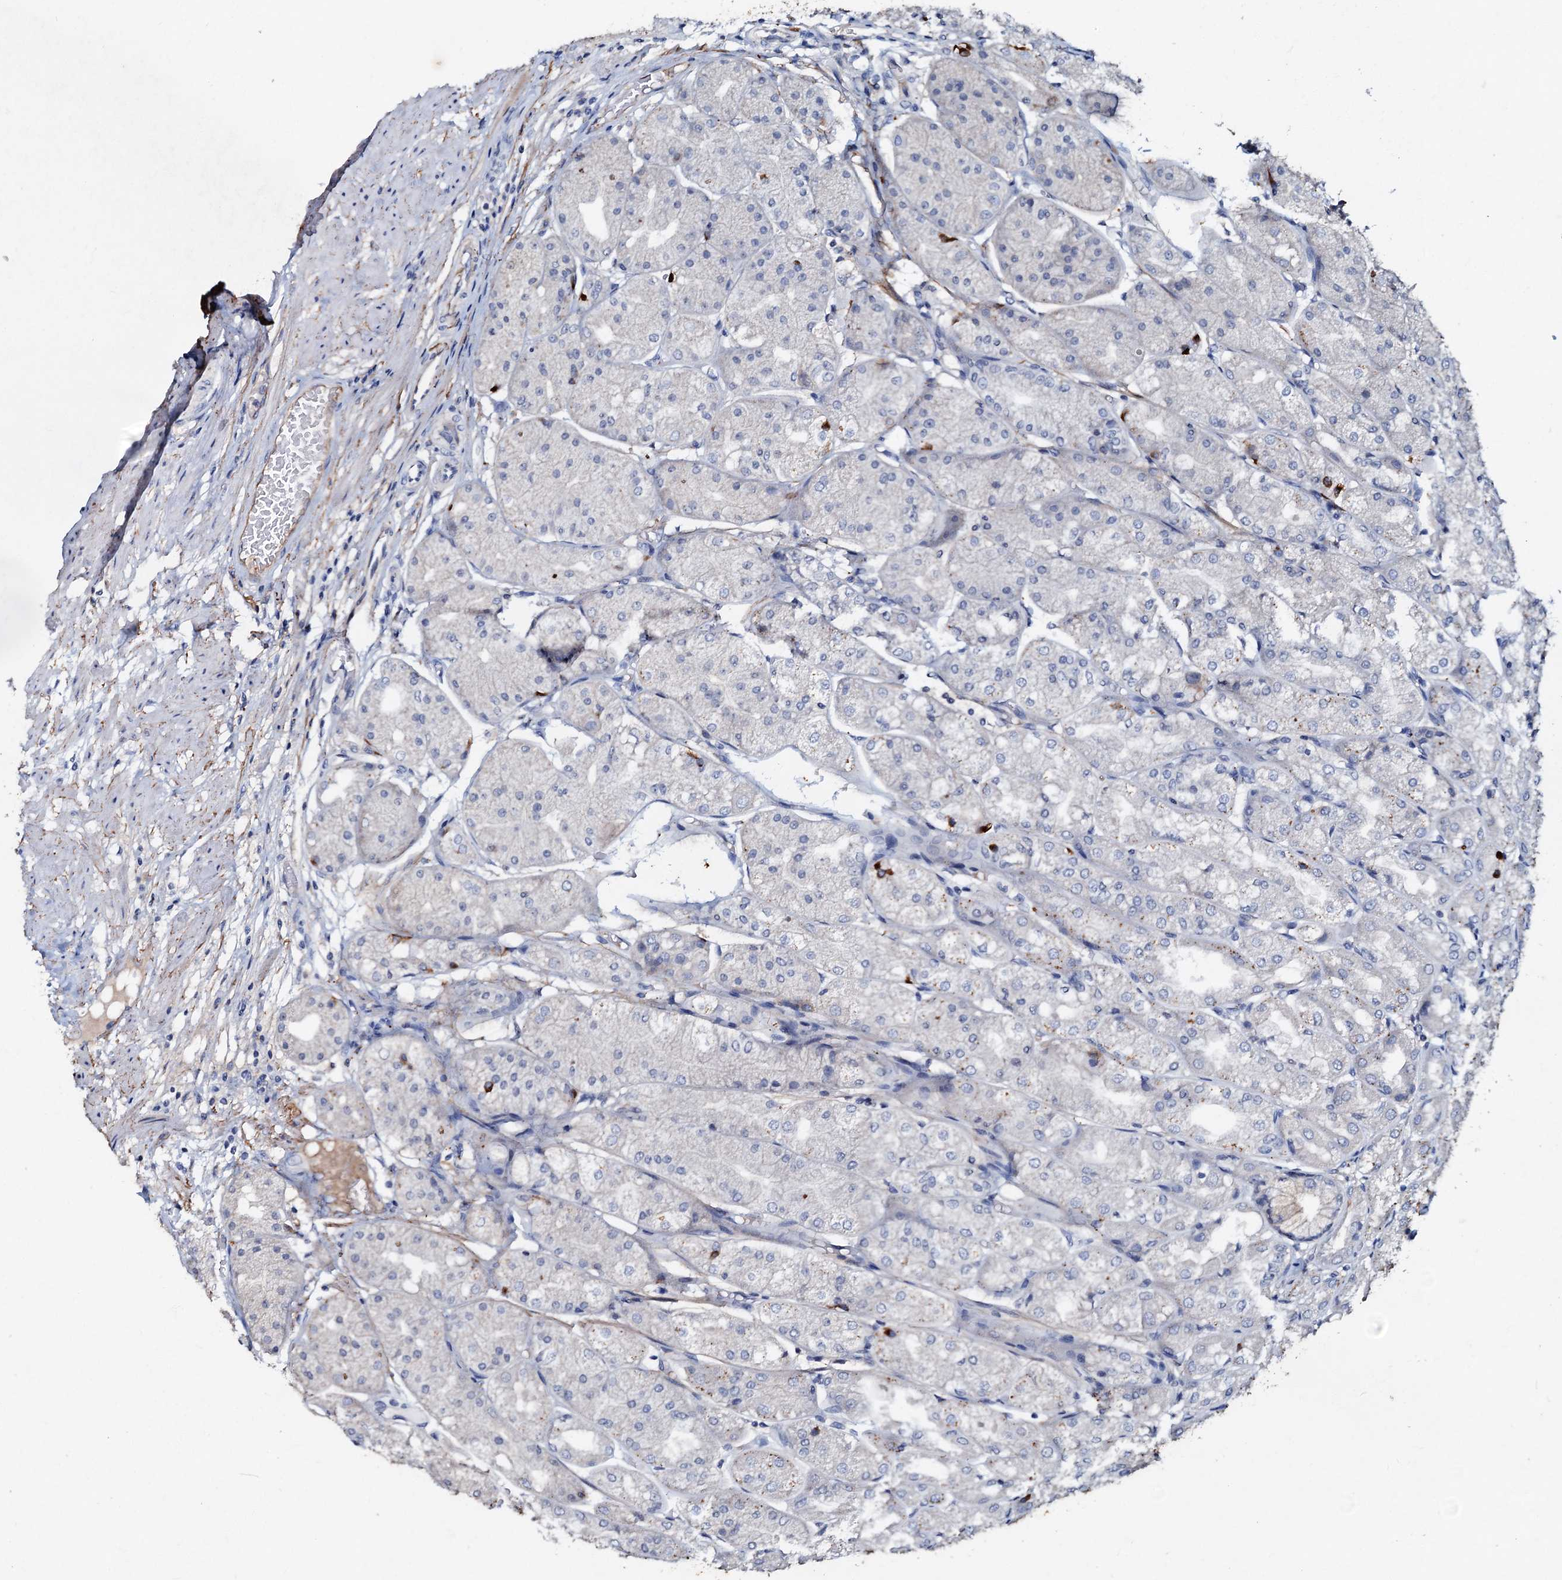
{"staining": {"intensity": "weak", "quantity": "<25%", "location": "cytoplasmic/membranous"}, "tissue": "stomach", "cell_type": "Glandular cells", "image_type": "normal", "snomed": [{"axis": "morphology", "description": "Normal tissue, NOS"}, {"axis": "topography", "description": "Stomach, upper"}], "caption": "Glandular cells are negative for protein expression in normal human stomach. The staining was performed using DAB (3,3'-diaminobenzidine) to visualize the protein expression in brown, while the nuclei were stained in blue with hematoxylin (Magnification: 20x).", "gene": "MANSC4", "patient": {"sex": "male", "age": 72}}